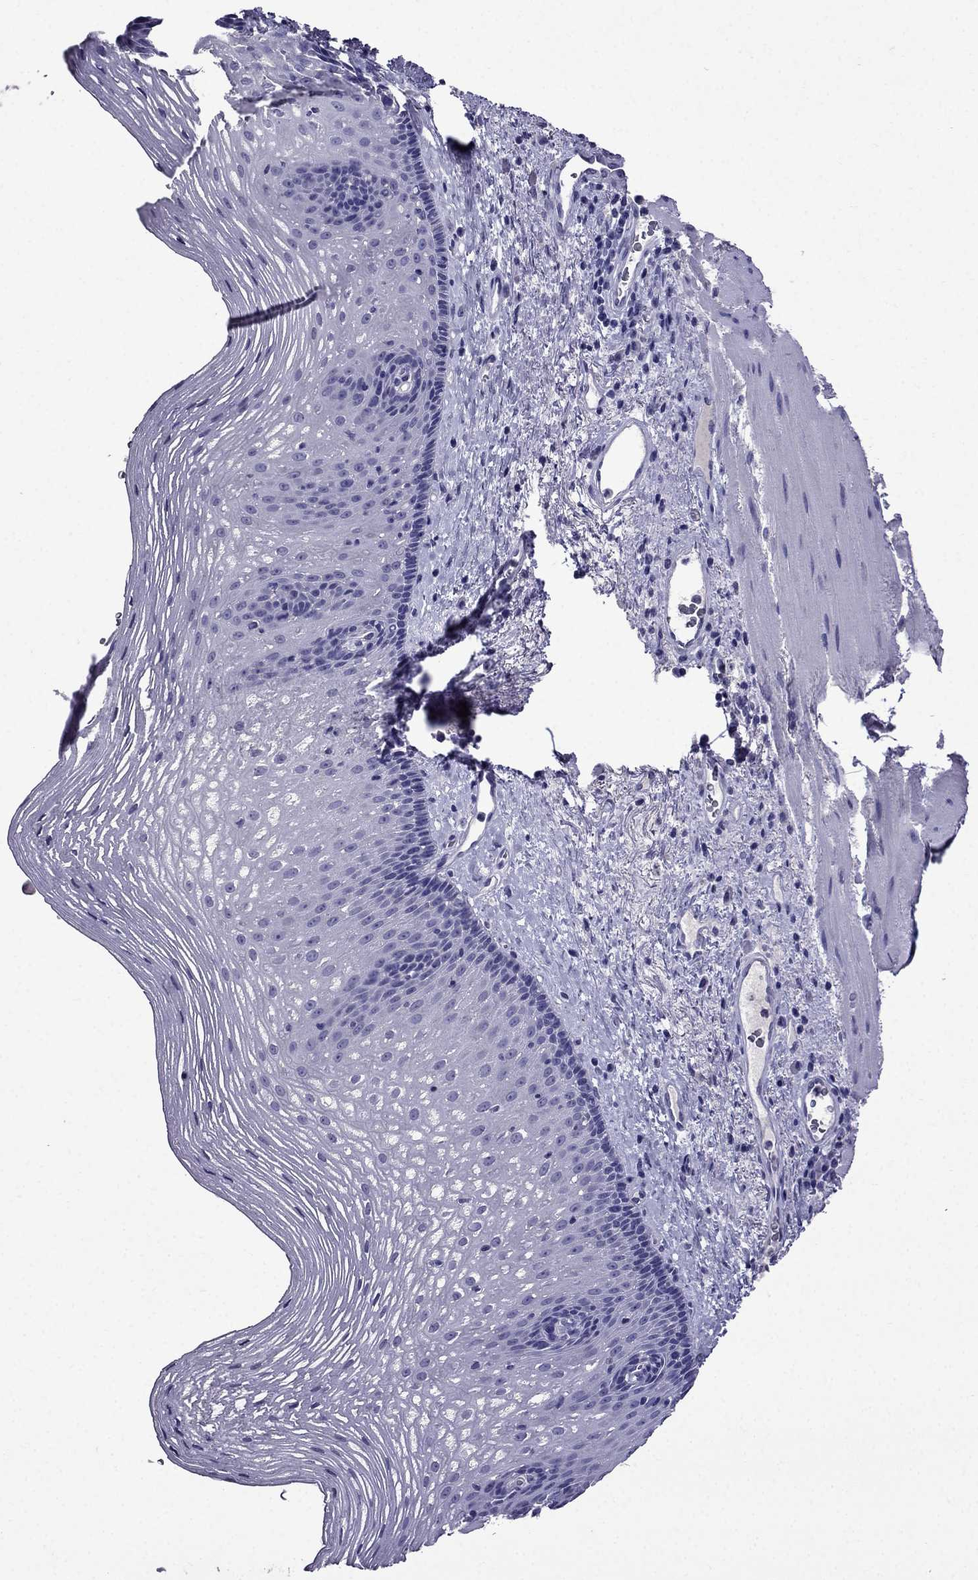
{"staining": {"intensity": "negative", "quantity": "none", "location": "none"}, "tissue": "esophagus", "cell_type": "Squamous epithelial cells", "image_type": "normal", "snomed": [{"axis": "morphology", "description": "Normal tissue, NOS"}, {"axis": "topography", "description": "Esophagus"}], "caption": "IHC histopathology image of normal human esophagus stained for a protein (brown), which demonstrates no staining in squamous epithelial cells.", "gene": "DNAH17", "patient": {"sex": "male", "age": 76}}